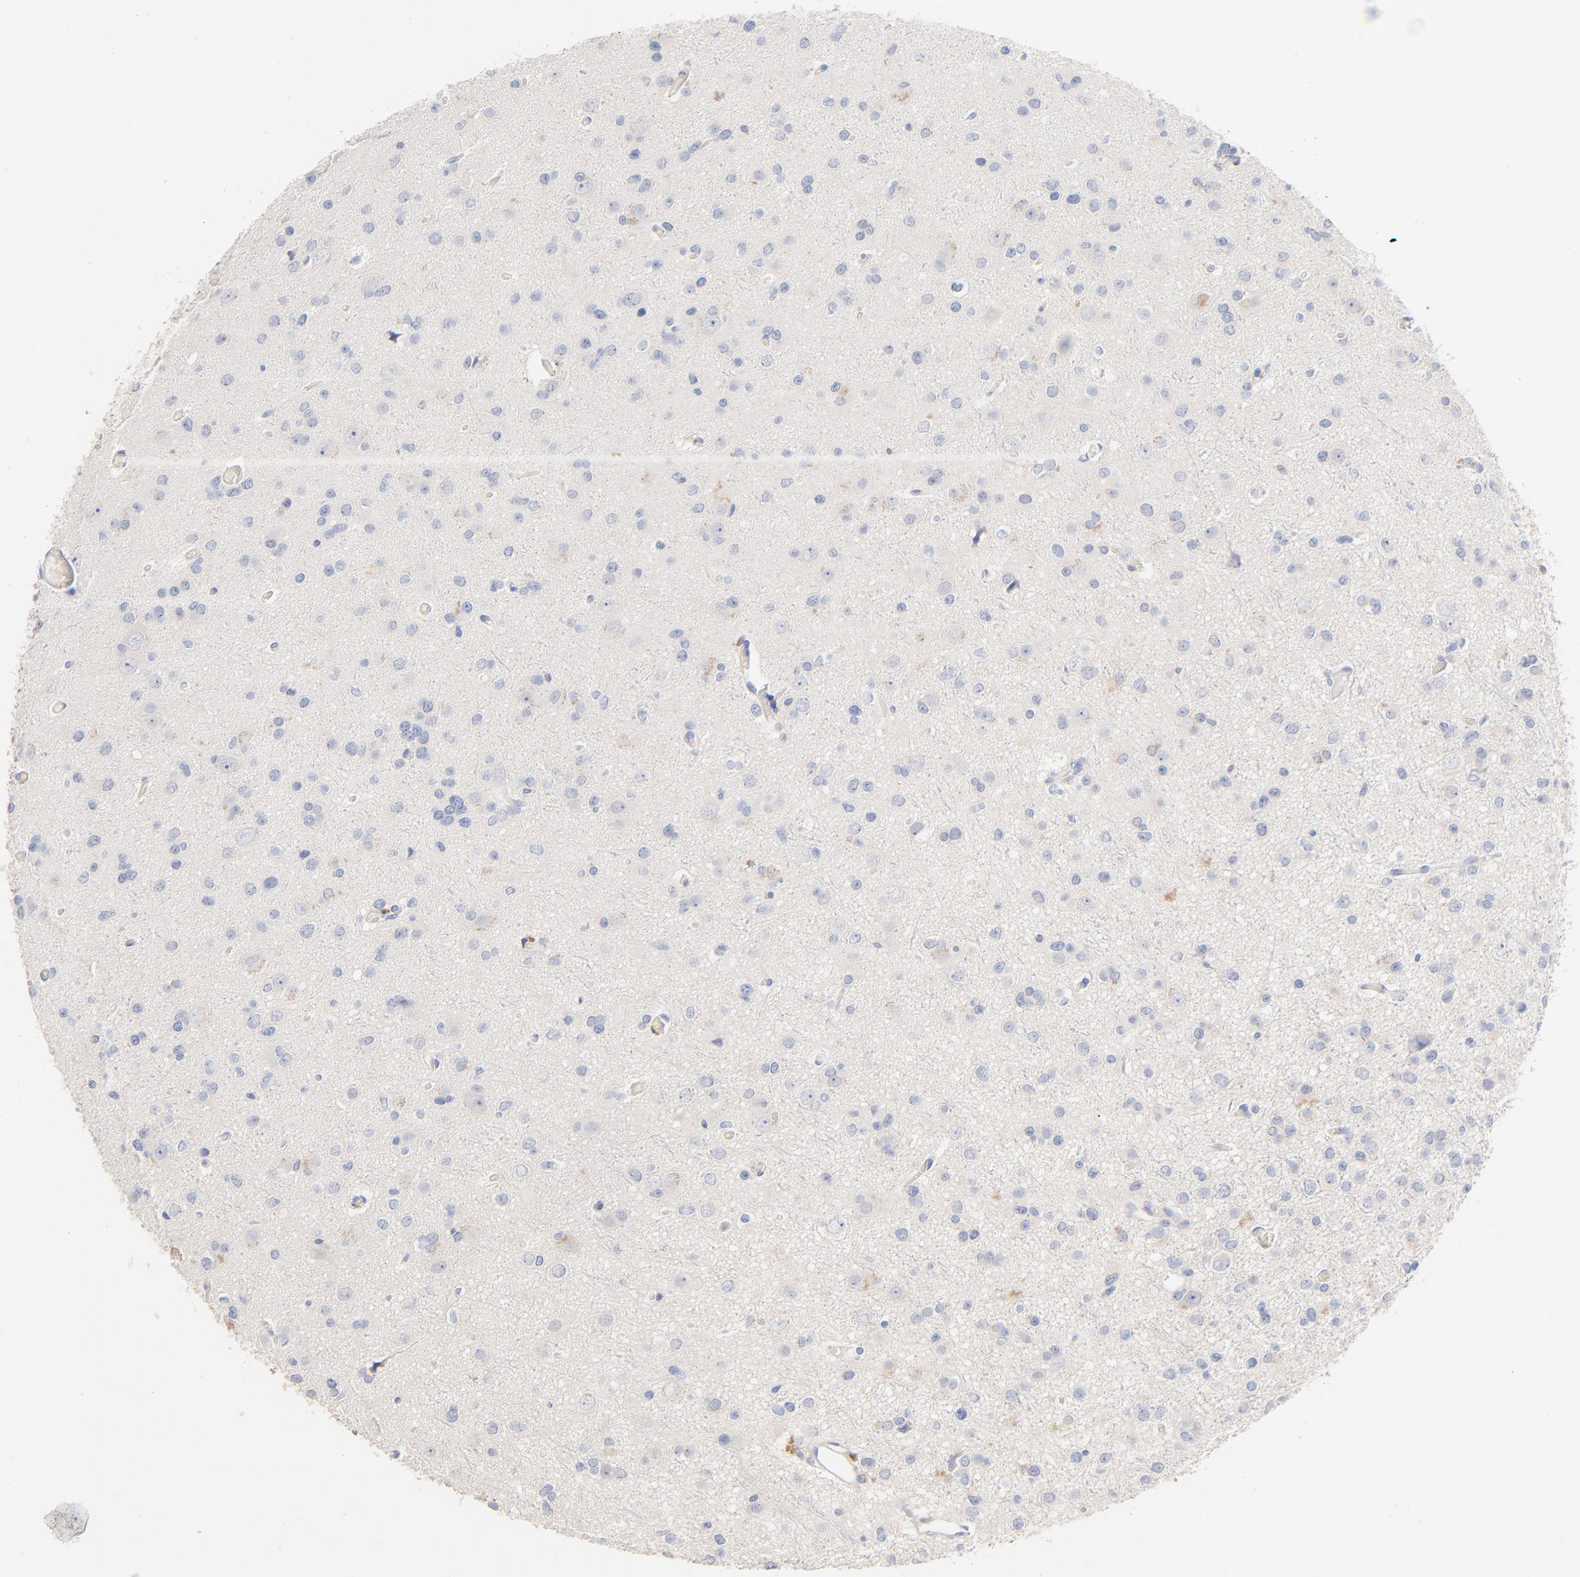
{"staining": {"intensity": "weak", "quantity": "<25%", "location": "cytoplasmic/membranous"}, "tissue": "glioma", "cell_type": "Tumor cells", "image_type": "cancer", "snomed": [{"axis": "morphology", "description": "Glioma, malignant, Low grade"}, {"axis": "topography", "description": "Brain"}], "caption": "Human low-grade glioma (malignant) stained for a protein using immunohistochemistry (IHC) exhibits no positivity in tumor cells.", "gene": "CPS1", "patient": {"sex": "male", "age": 42}}